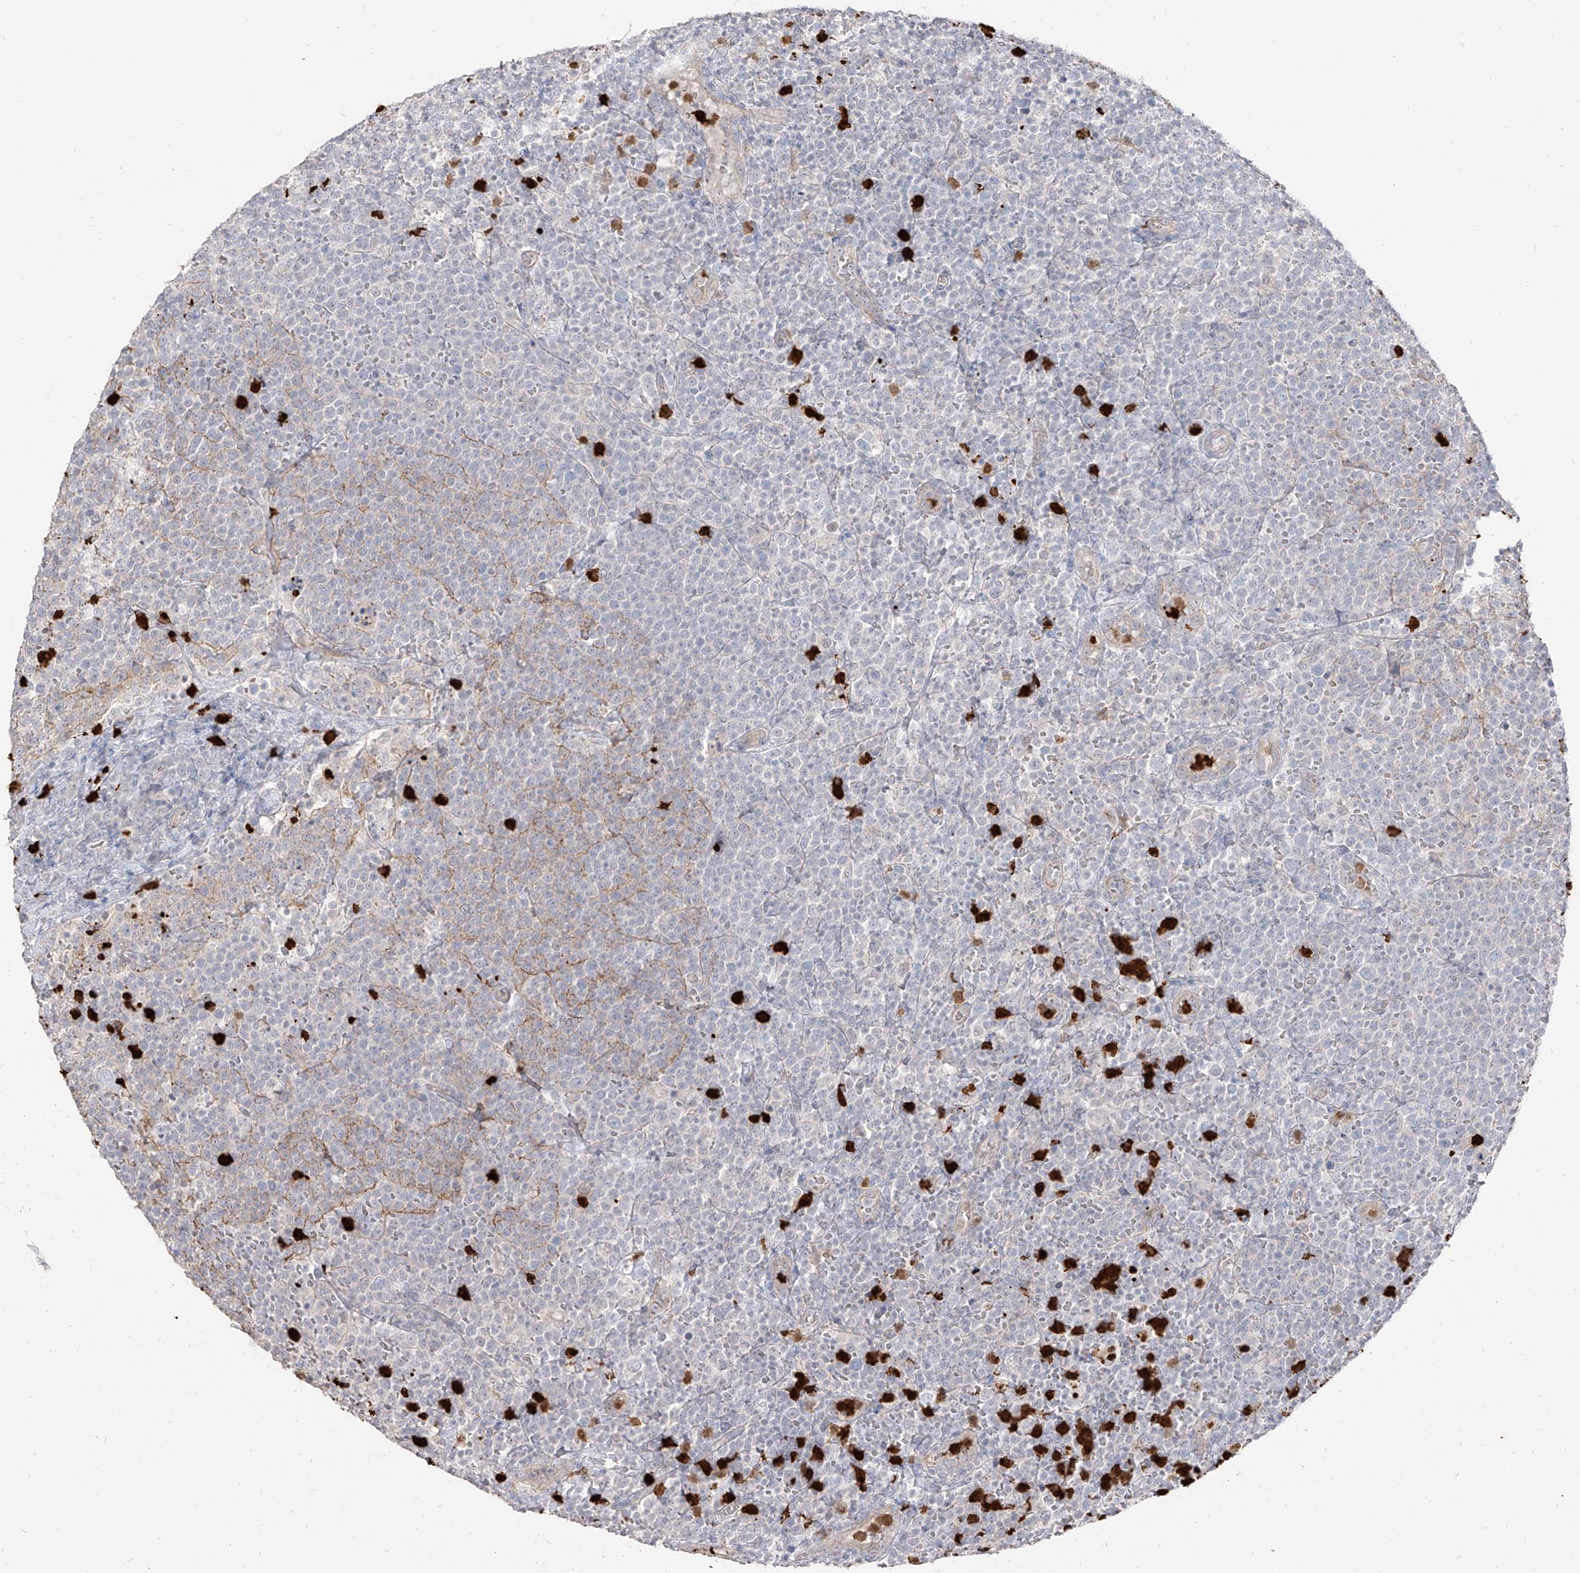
{"staining": {"intensity": "negative", "quantity": "none", "location": "none"}, "tissue": "lymphoma", "cell_type": "Tumor cells", "image_type": "cancer", "snomed": [{"axis": "morphology", "description": "Malignant lymphoma, non-Hodgkin's type, High grade"}, {"axis": "topography", "description": "Lymph node"}], "caption": "Lymphoma was stained to show a protein in brown. There is no significant expression in tumor cells.", "gene": "ZNF227", "patient": {"sex": "male", "age": 61}}